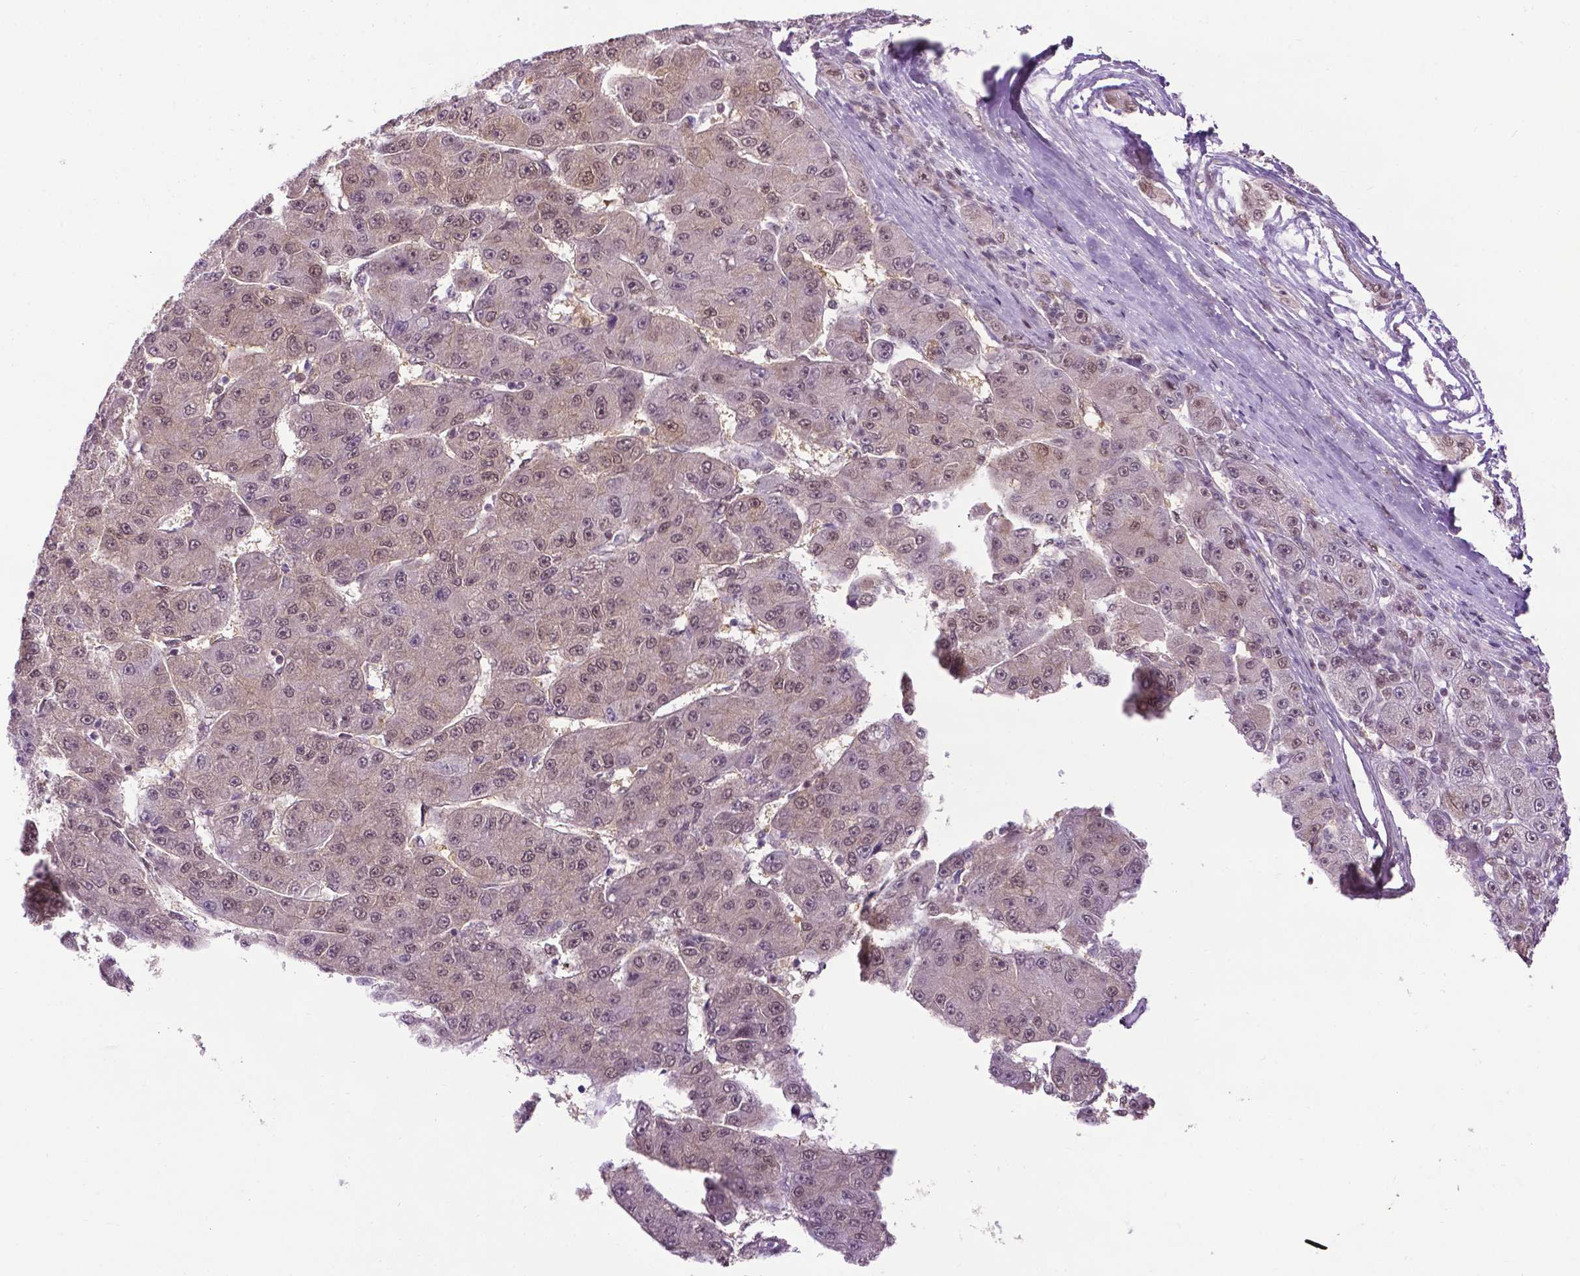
{"staining": {"intensity": "weak", "quantity": "<25%", "location": "cytoplasmic/membranous,nuclear"}, "tissue": "liver cancer", "cell_type": "Tumor cells", "image_type": "cancer", "snomed": [{"axis": "morphology", "description": "Carcinoma, Hepatocellular, NOS"}, {"axis": "topography", "description": "Liver"}], "caption": "Tumor cells show no significant staining in liver cancer (hepatocellular carcinoma). (IHC, brightfield microscopy, high magnification).", "gene": "UBQLN4", "patient": {"sex": "male", "age": 67}}